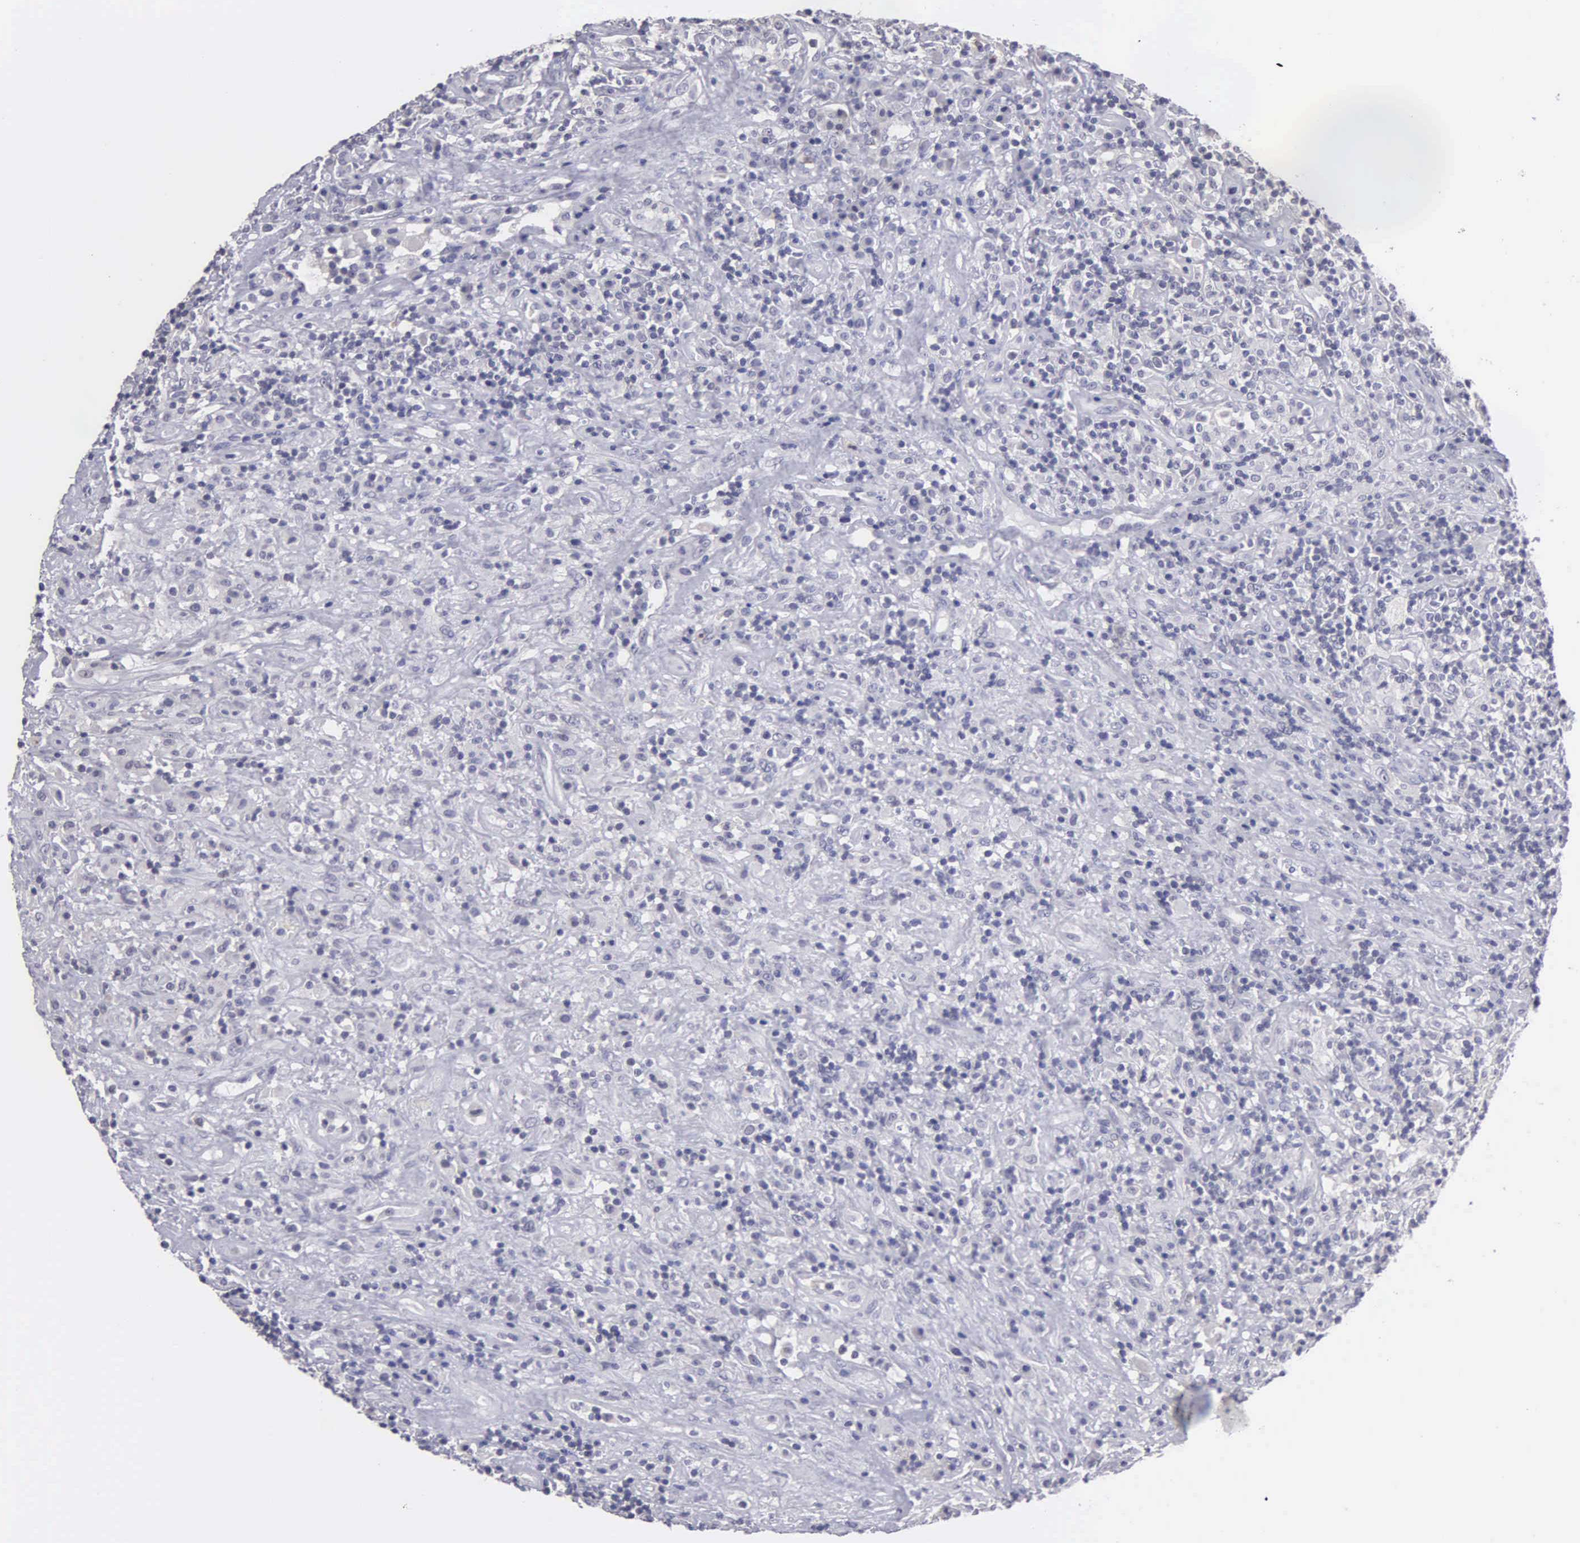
{"staining": {"intensity": "negative", "quantity": "none", "location": "none"}, "tissue": "lymphoma", "cell_type": "Tumor cells", "image_type": "cancer", "snomed": [{"axis": "morphology", "description": "Hodgkin's disease, NOS"}, {"axis": "topography", "description": "Lymph node"}], "caption": "Tumor cells are negative for protein expression in human lymphoma.", "gene": "BRD1", "patient": {"sex": "male", "age": 46}}